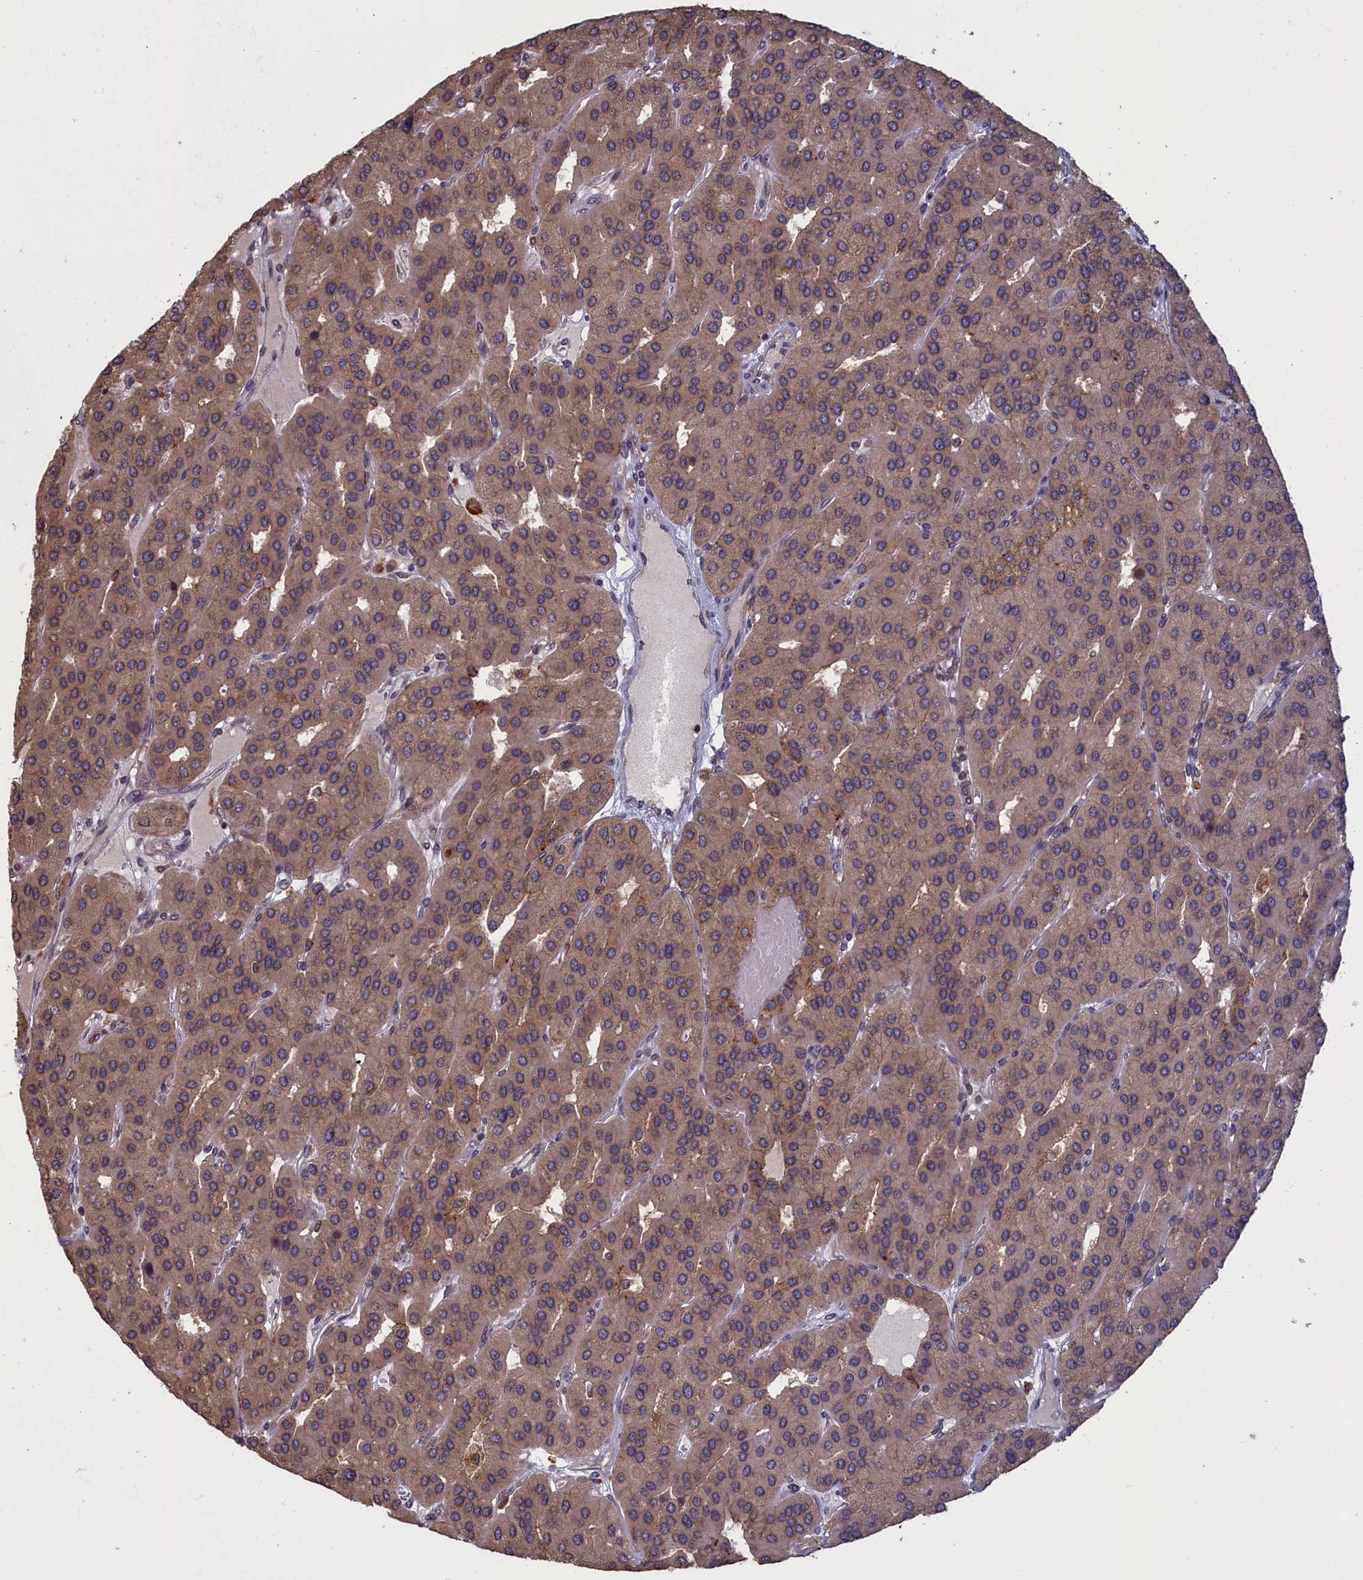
{"staining": {"intensity": "weak", "quantity": ">75%", "location": "cytoplasmic/membranous"}, "tissue": "parathyroid gland", "cell_type": "Glandular cells", "image_type": "normal", "snomed": [{"axis": "morphology", "description": "Normal tissue, NOS"}, {"axis": "morphology", "description": "Adenoma, NOS"}, {"axis": "topography", "description": "Parathyroid gland"}], "caption": "Parathyroid gland stained for a protein shows weak cytoplasmic/membranous positivity in glandular cells. (brown staining indicates protein expression, while blue staining denotes nuclei).", "gene": "CACTIN", "patient": {"sex": "female", "age": 86}}